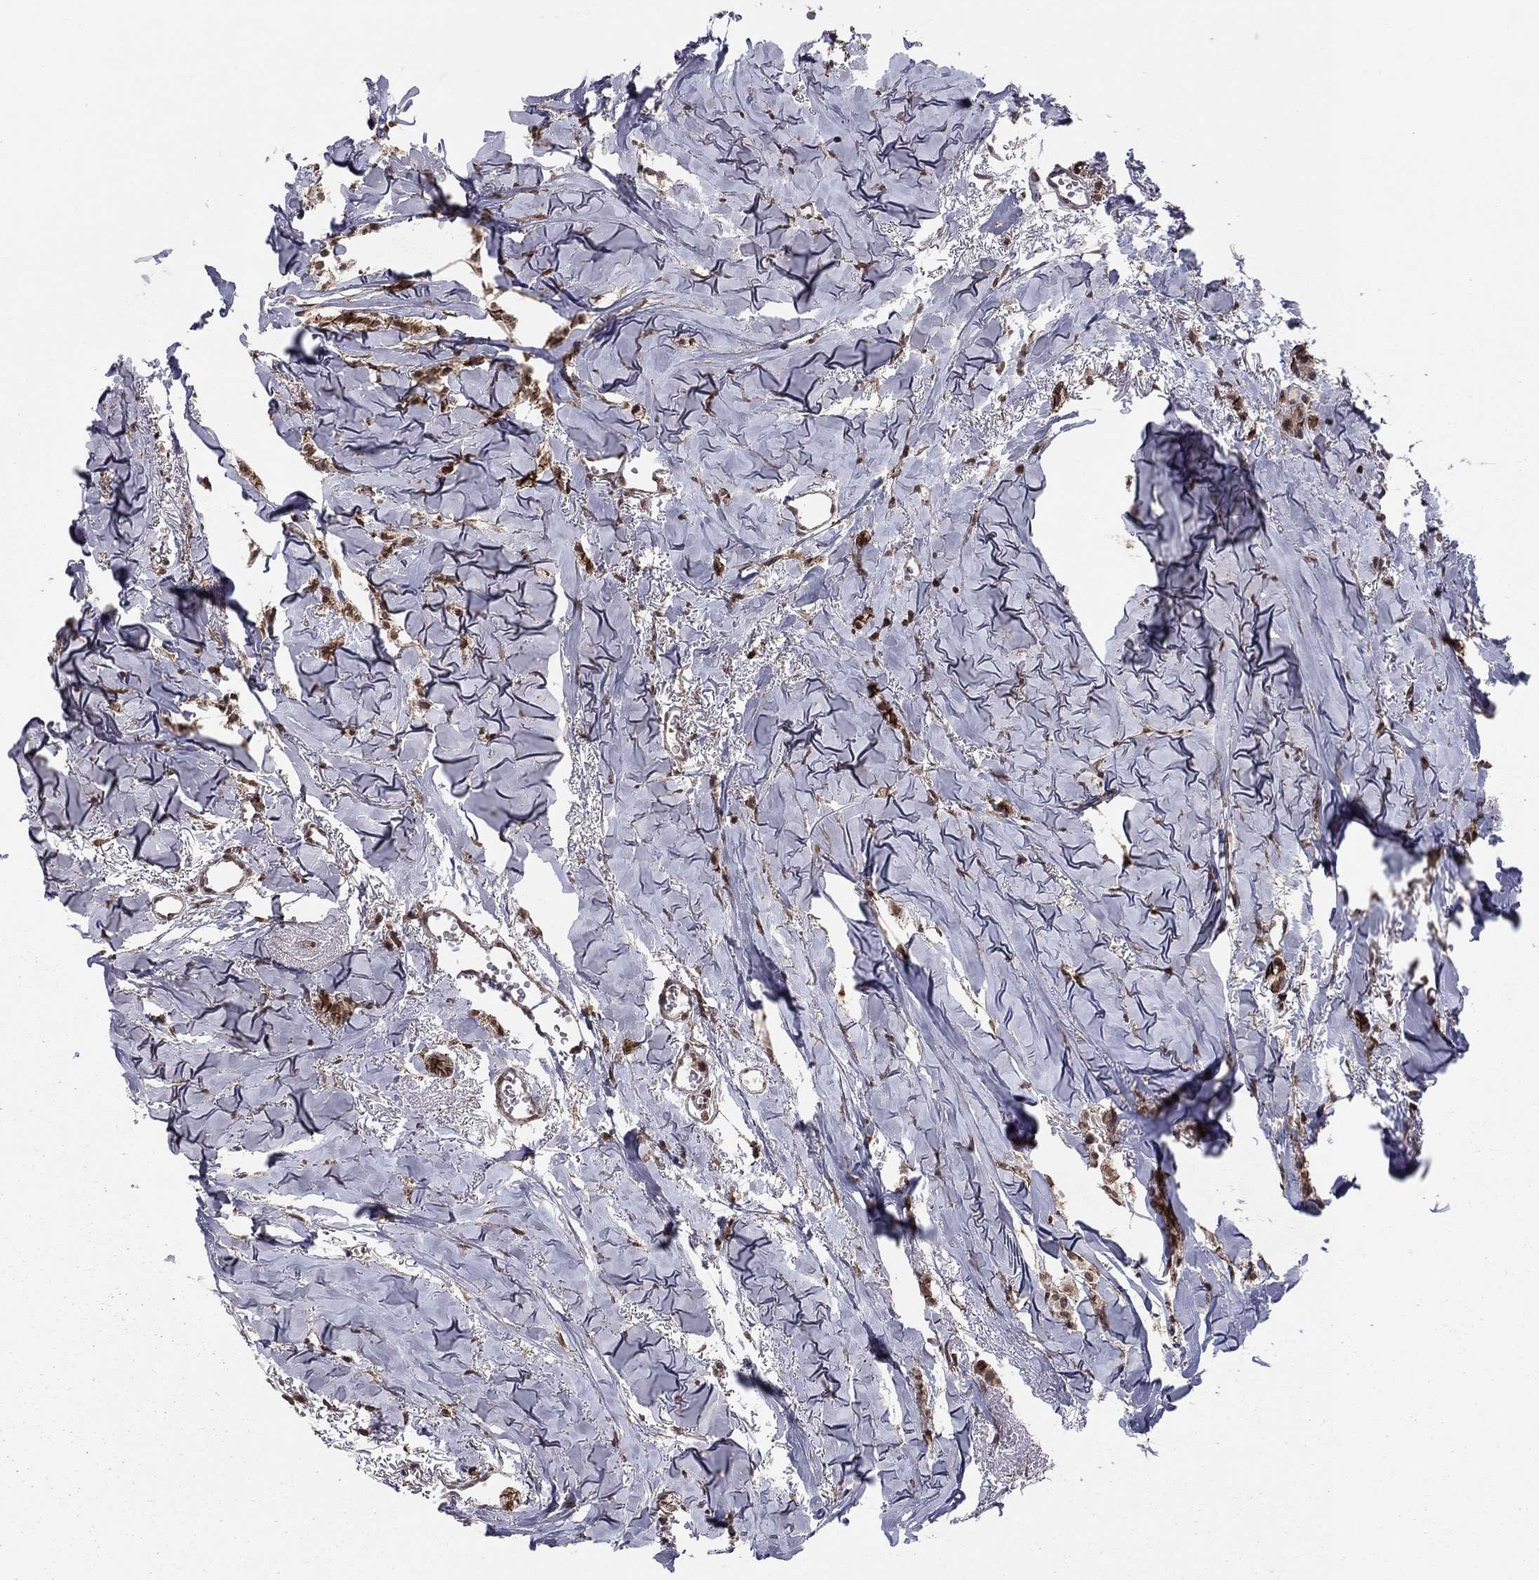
{"staining": {"intensity": "moderate", "quantity": "25%-75%", "location": "cytoplasmic/membranous"}, "tissue": "breast cancer", "cell_type": "Tumor cells", "image_type": "cancer", "snomed": [{"axis": "morphology", "description": "Duct carcinoma"}, {"axis": "topography", "description": "Breast"}], "caption": "Immunohistochemistry histopathology image of breast cancer (intraductal carcinoma) stained for a protein (brown), which demonstrates medium levels of moderate cytoplasmic/membranous expression in about 25%-75% of tumor cells.", "gene": "SSX2IP", "patient": {"sex": "female", "age": 85}}